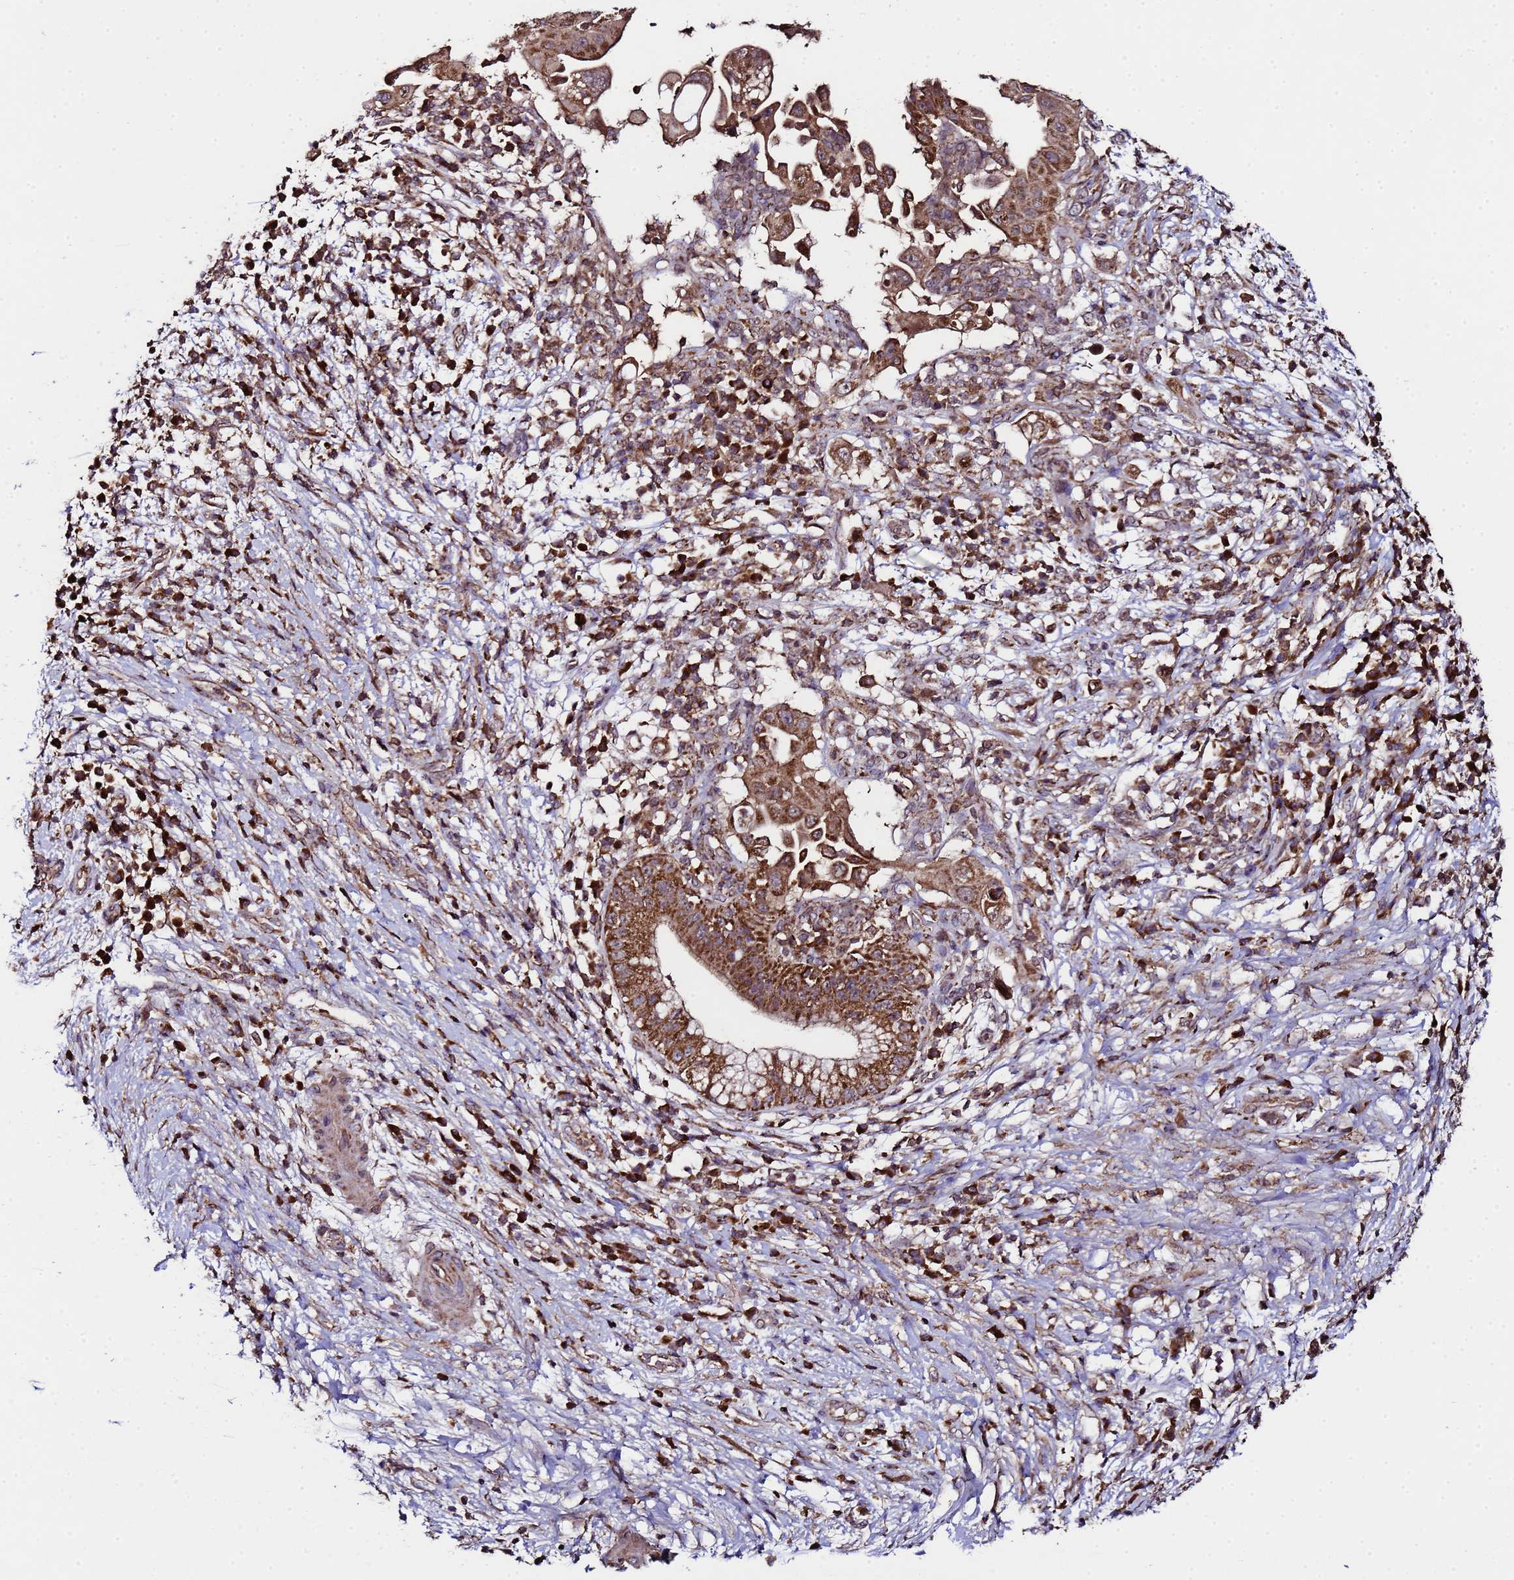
{"staining": {"intensity": "strong", "quantity": ">75%", "location": "cytoplasmic/membranous"}, "tissue": "pancreatic cancer", "cell_type": "Tumor cells", "image_type": "cancer", "snomed": [{"axis": "morphology", "description": "Adenocarcinoma, NOS"}, {"axis": "topography", "description": "Pancreas"}], "caption": "Pancreatic cancer stained with DAB (3,3'-diaminobenzidine) immunohistochemistry (IHC) demonstrates high levels of strong cytoplasmic/membranous expression in approximately >75% of tumor cells. Immunohistochemistry (ihc) stains the protein of interest in brown and the nuclei are stained blue.", "gene": "HSPBAP1", "patient": {"sex": "male", "age": 68}}